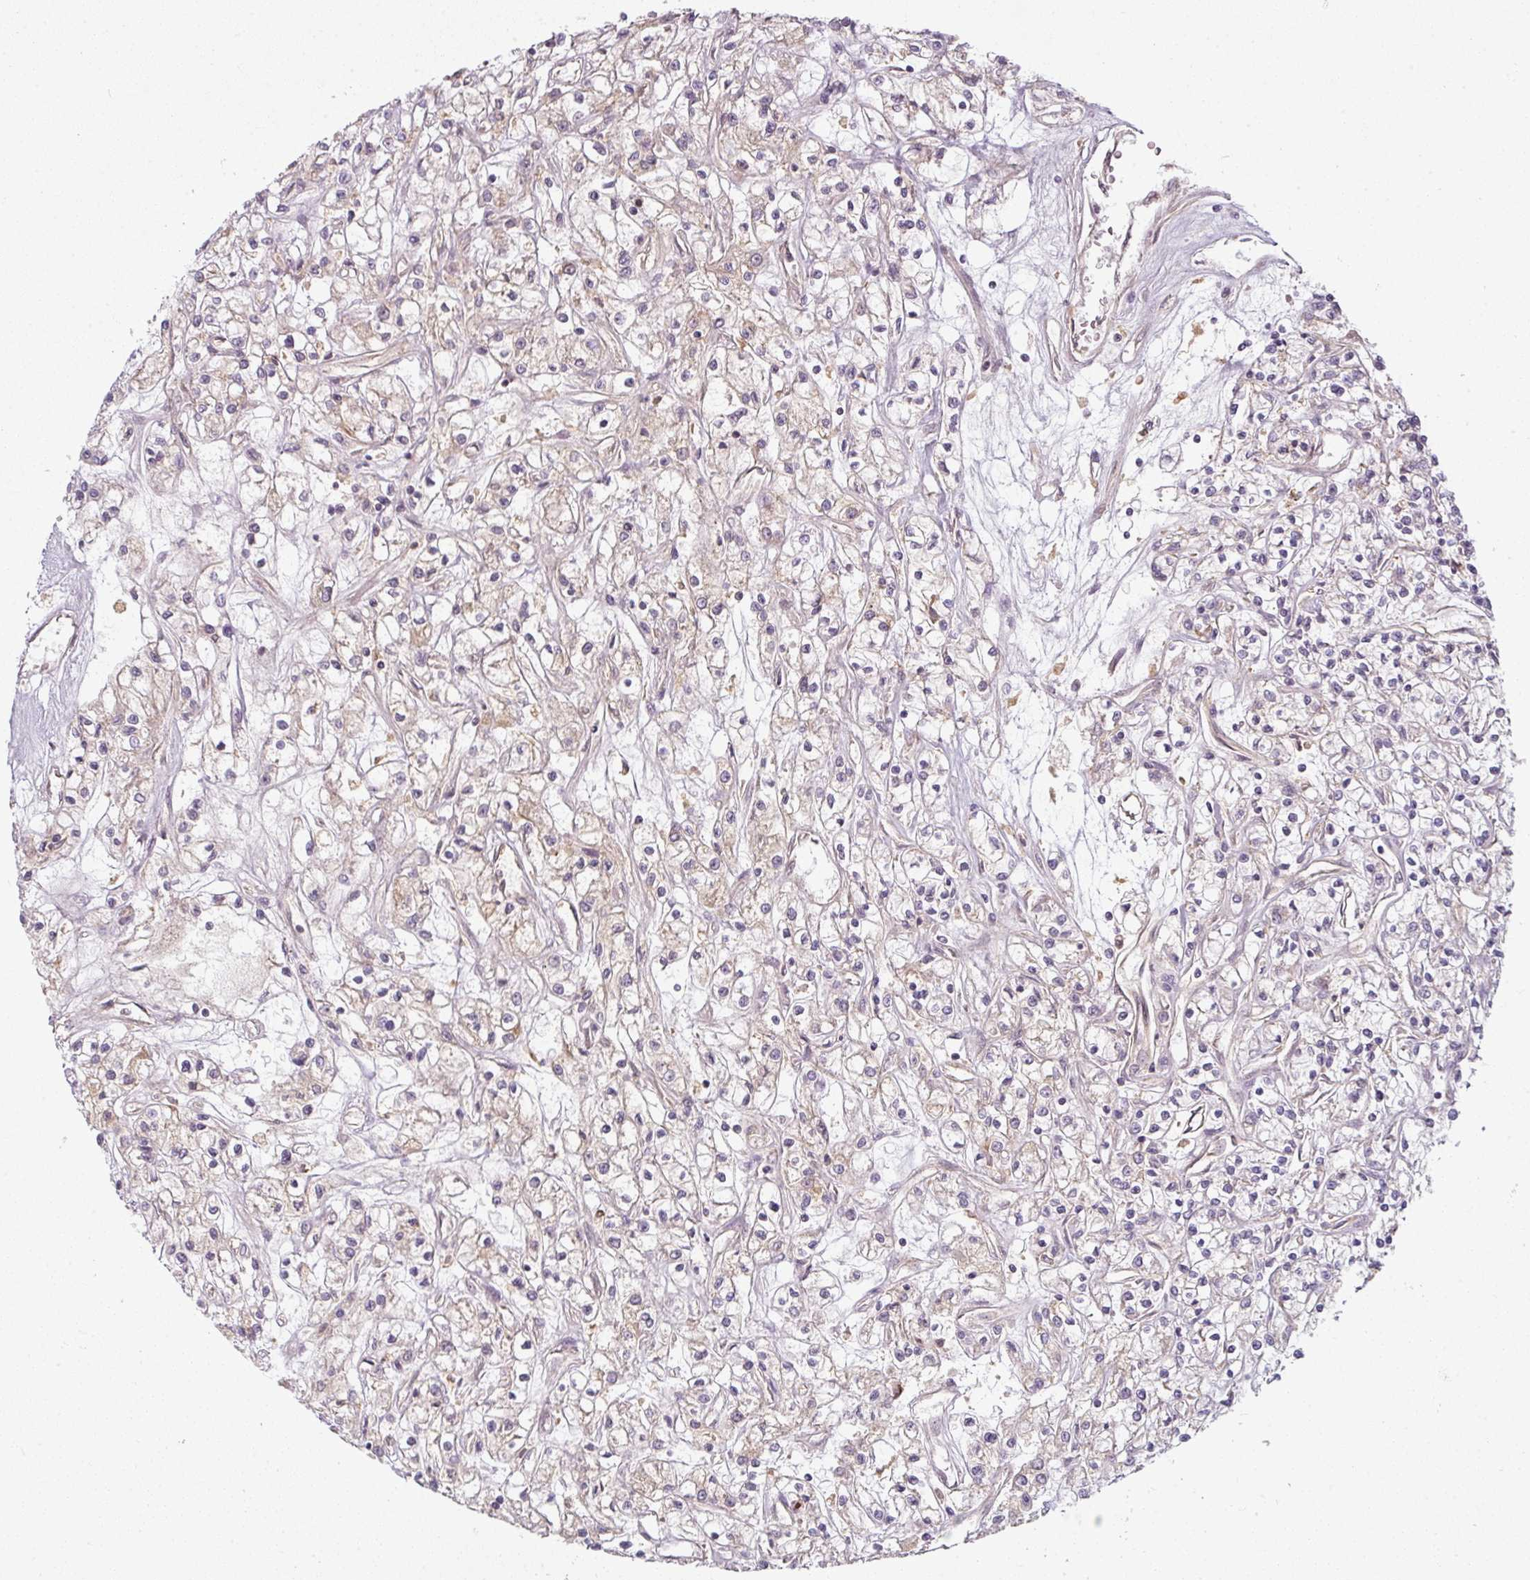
{"staining": {"intensity": "weak", "quantity": "25%-75%", "location": "cytoplasmic/membranous"}, "tissue": "renal cancer", "cell_type": "Tumor cells", "image_type": "cancer", "snomed": [{"axis": "morphology", "description": "Adenocarcinoma, NOS"}, {"axis": "topography", "description": "Kidney"}], "caption": "Approximately 25%-75% of tumor cells in human renal cancer demonstrate weak cytoplasmic/membranous protein expression as visualized by brown immunohistochemical staining.", "gene": "RNF31", "patient": {"sex": "female", "age": 59}}